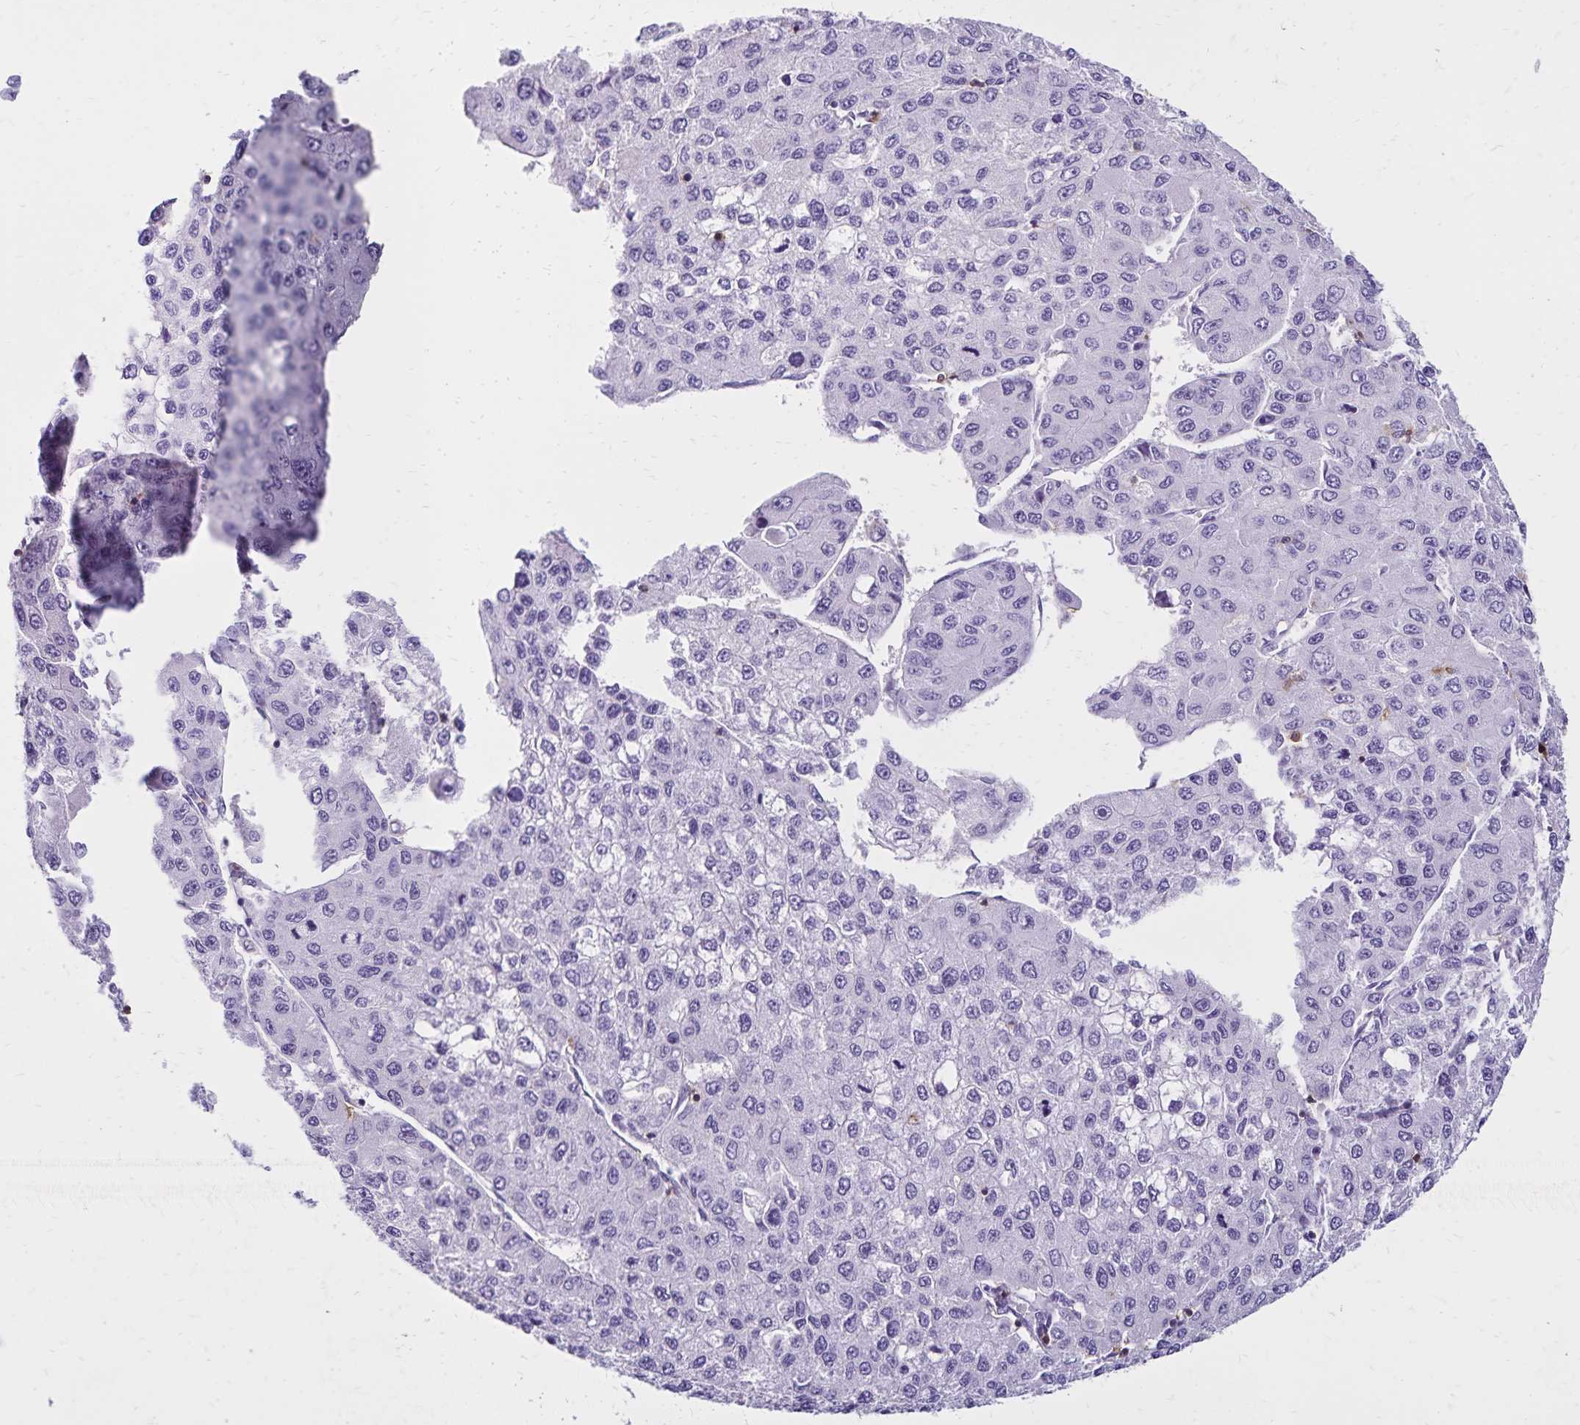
{"staining": {"intensity": "negative", "quantity": "none", "location": "none"}, "tissue": "liver cancer", "cell_type": "Tumor cells", "image_type": "cancer", "snomed": [{"axis": "morphology", "description": "Carcinoma, Hepatocellular, NOS"}, {"axis": "topography", "description": "Liver"}], "caption": "DAB (3,3'-diaminobenzidine) immunohistochemical staining of human liver cancer (hepatocellular carcinoma) reveals no significant positivity in tumor cells.", "gene": "CD27", "patient": {"sex": "female", "age": 66}}